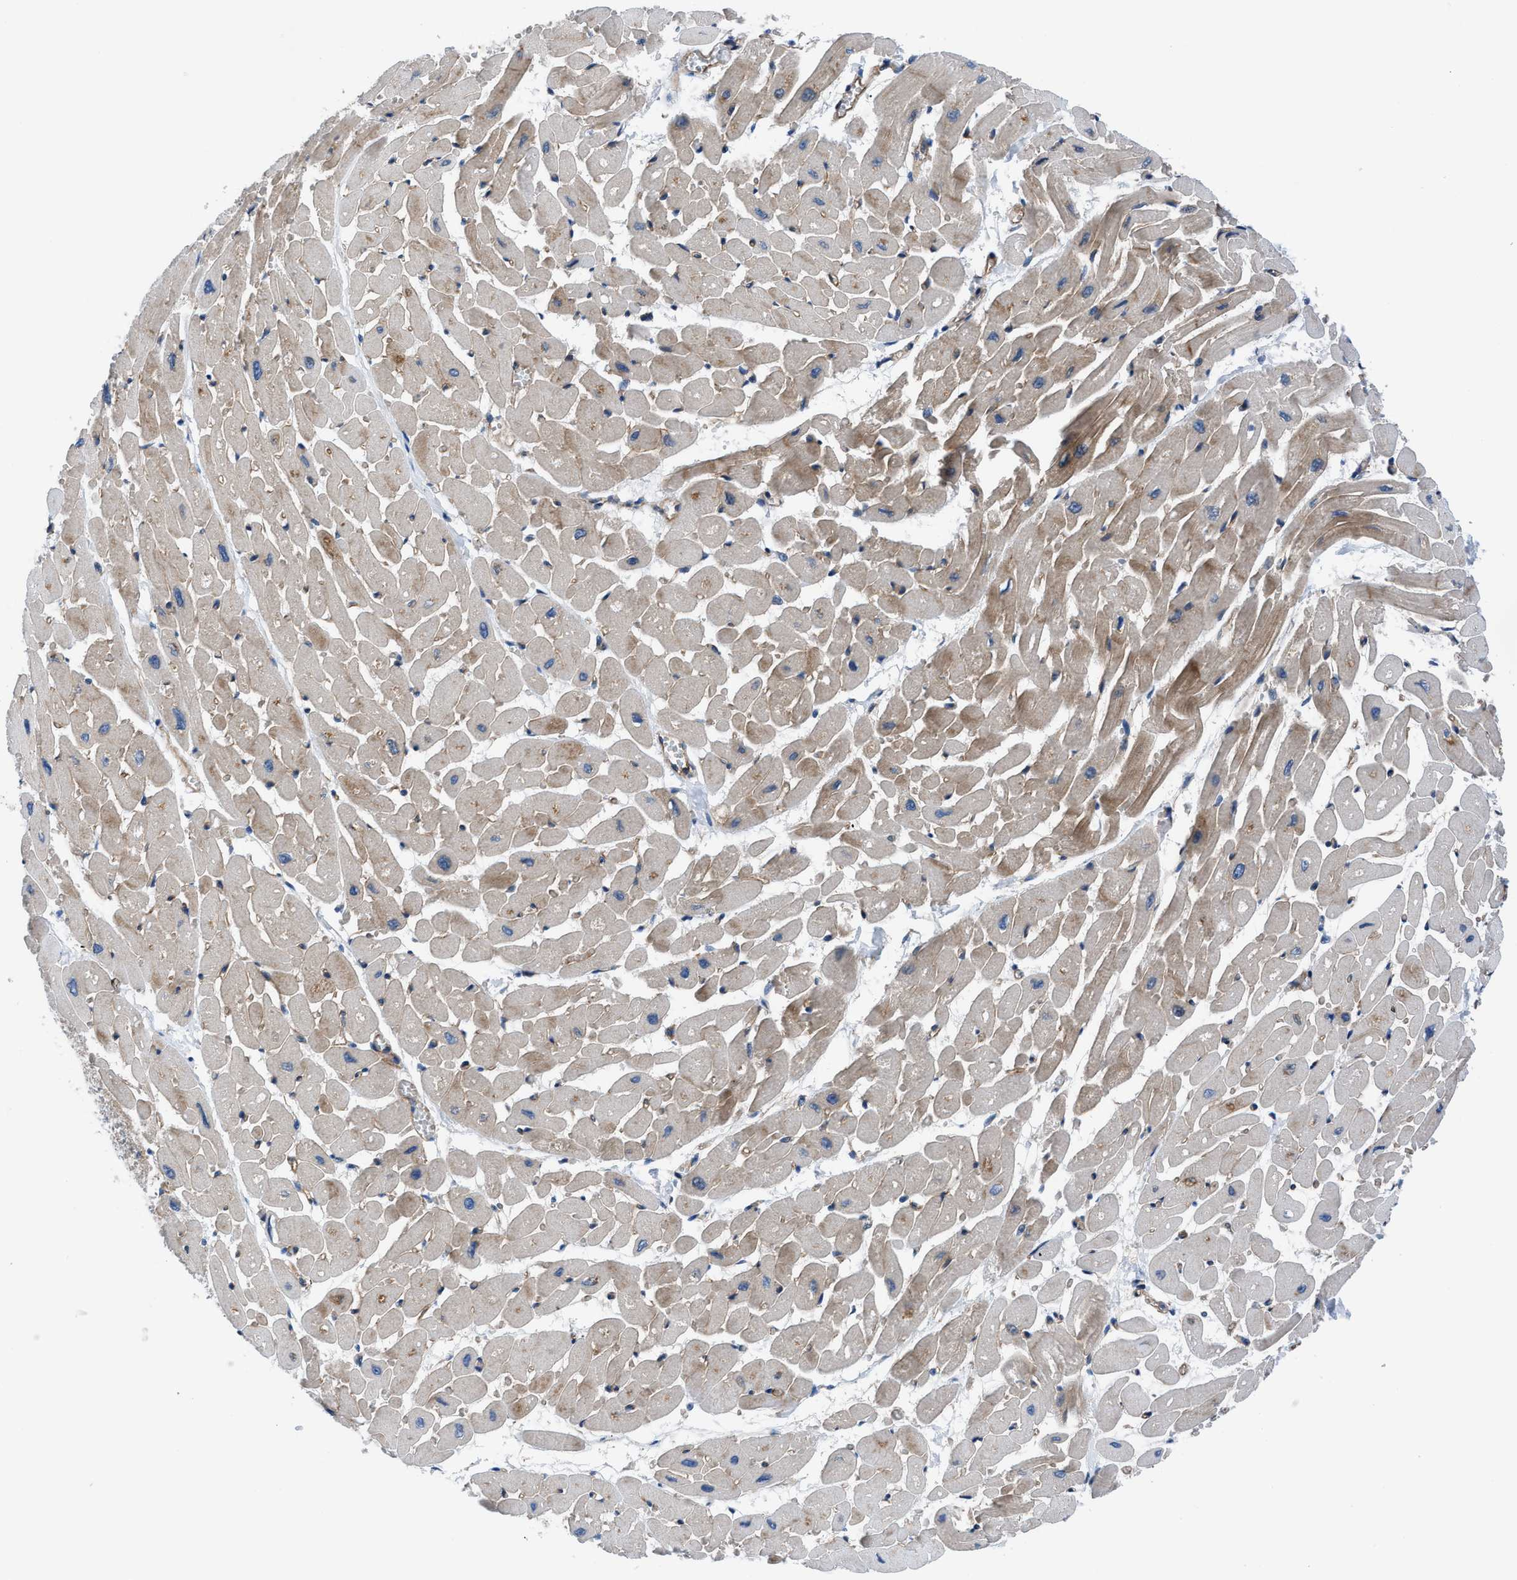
{"staining": {"intensity": "weak", "quantity": ">75%", "location": "cytoplasmic/membranous"}, "tissue": "heart muscle", "cell_type": "Cardiomyocytes", "image_type": "normal", "snomed": [{"axis": "morphology", "description": "Normal tissue, NOS"}, {"axis": "topography", "description": "Heart"}], "caption": "Cardiomyocytes demonstrate weak cytoplasmic/membranous staining in about >75% of cells in benign heart muscle. Using DAB (3,3'-diaminobenzidine) (brown) and hematoxylin (blue) stains, captured at high magnification using brightfield microscopy.", "gene": "TRIP4", "patient": {"sex": "male", "age": 45}}